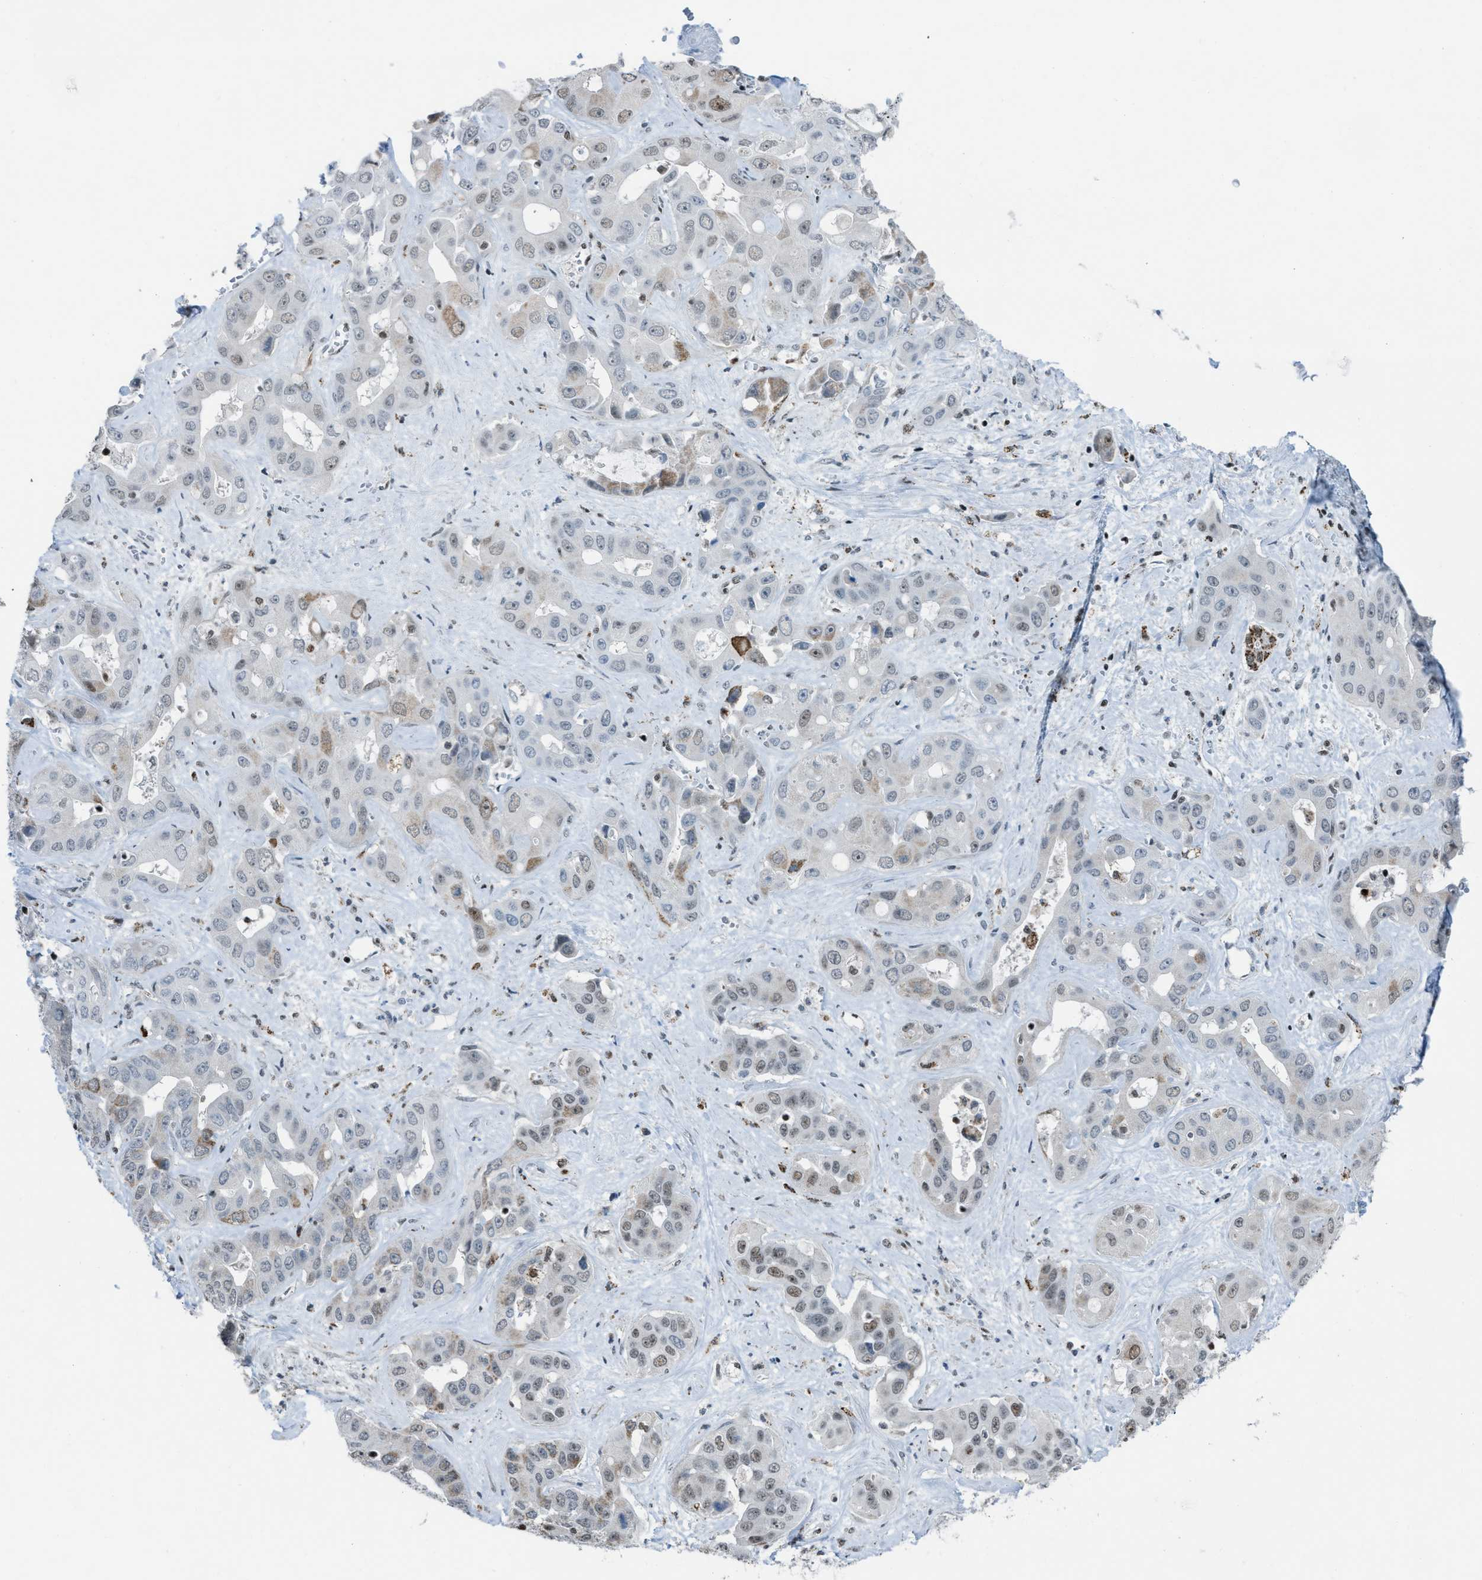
{"staining": {"intensity": "moderate", "quantity": "<25%", "location": "nuclear"}, "tissue": "liver cancer", "cell_type": "Tumor cells", "image_type": "cancer", "snomed": [{"axis": "morphology", "description": "Cholangiocarcinoma"}, {"axis": "topography", "description": "Liver"}], "caption": "DAB (3,3'-diaminobenzidine) immunohistochemical staining of human cholangiocarcinoma (liver) exhibits moderate nuclear protein positivity in approximately <25% of tumor cells.", "gene": "SLFN5", "patient": {"sex": "female", "age": 52}}